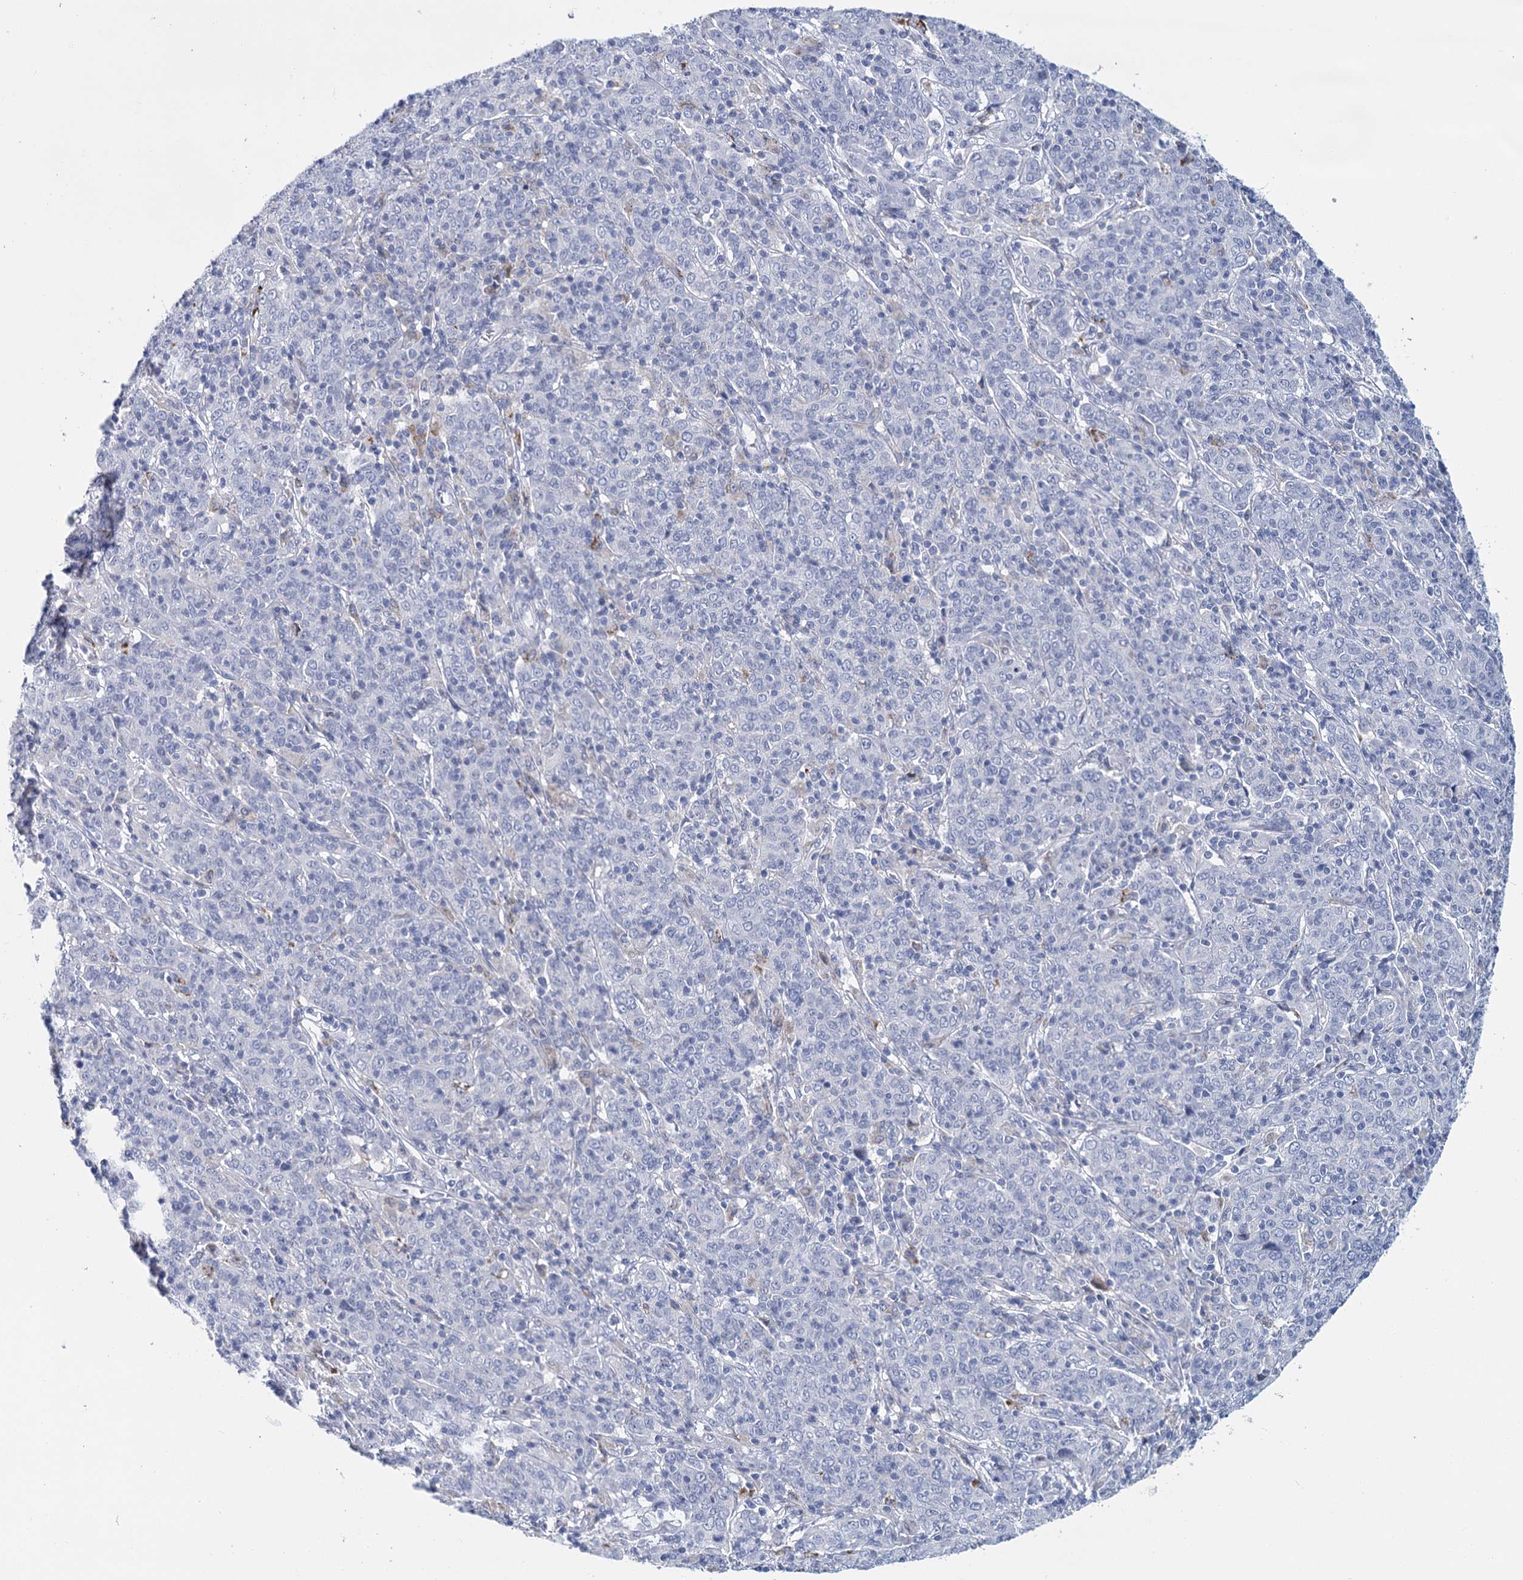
{"staining": {"intensity": "negative", "quantity": "none", "location": "none"}, "tissue": "cervical cancer", "cell_type": "Tumor cells", "image_type": "cancer", "snomed": [{"axis": "morphology", "description": "Squamous cell carcinoma, NOS"}, {"axis": "topography", "description": "Cervix"}], "caption": "Cervical cancer (squamous cell carcinoma) was stained to show a protein in brown. There is no significant staining in tumor cells. (DAB (3,3'-diaminobenzidine) immunohistochemistry with hematoxylin counter stain).", "gene": "METTL7B", "patient": {"sex": "female", "age": 67}}